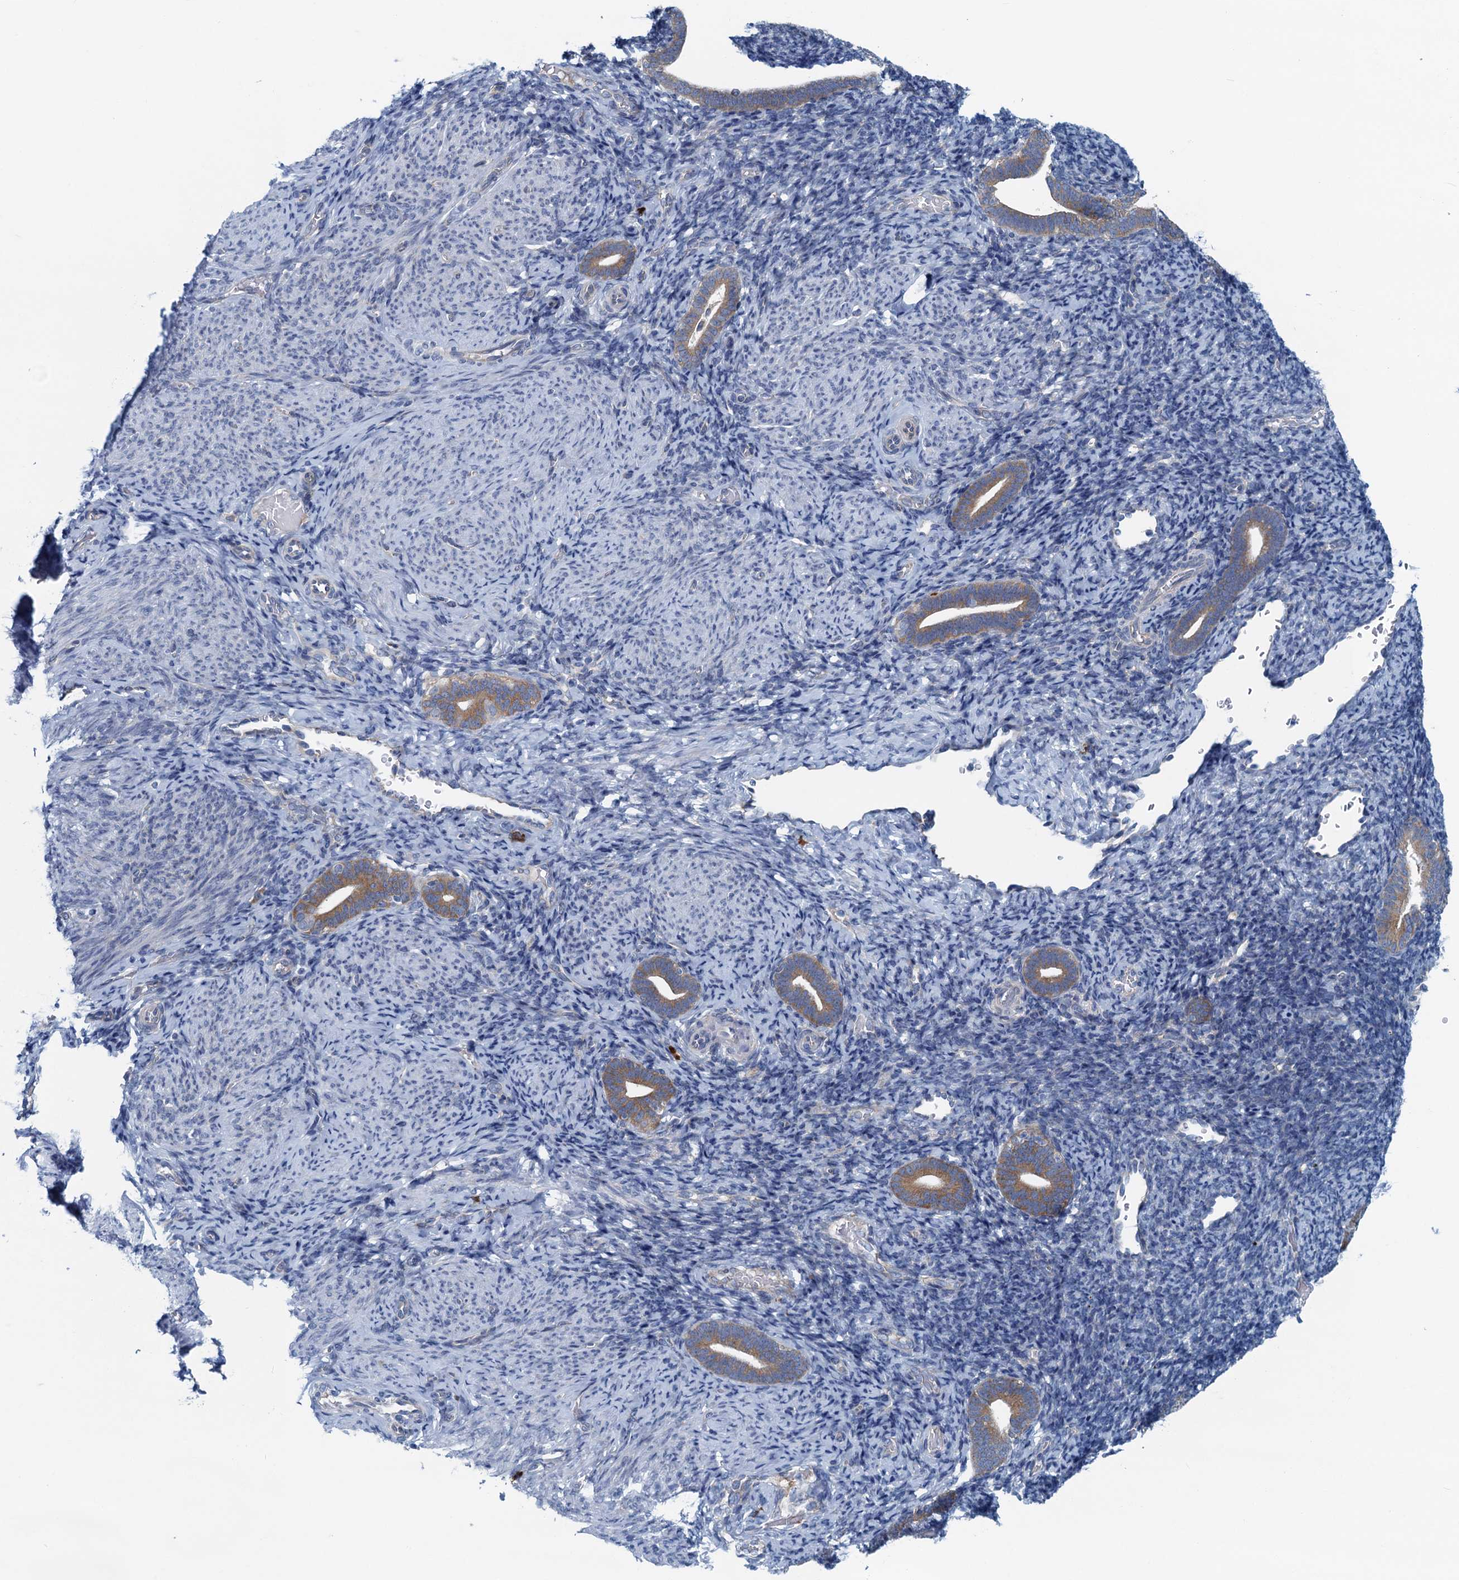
{"staining": {"intensity": "negative", "quantity": "none", "location": "none"}, "tissue": "endometrium", "cell_type": "Cells in endometrial stroma", "image_type": "normal", "snomed": [{"axis": "morphology", "description": "Normal tissue, NOS"}, {"axis": "topography", "description": "Endometrium"}], "caption": "DAB (3,3'-diaminobenzidine) immunohistochemical staining of normal endometrium shows no significant positivity in cells in endometrial stroma. (DAB (3,3'-diaminobenzidine) immunohistochemistry (IHC) visualized using brightfield microscopy, high magnification).", "gene": "MYDGF", "patient": {"sex": "female", "age": 51}}